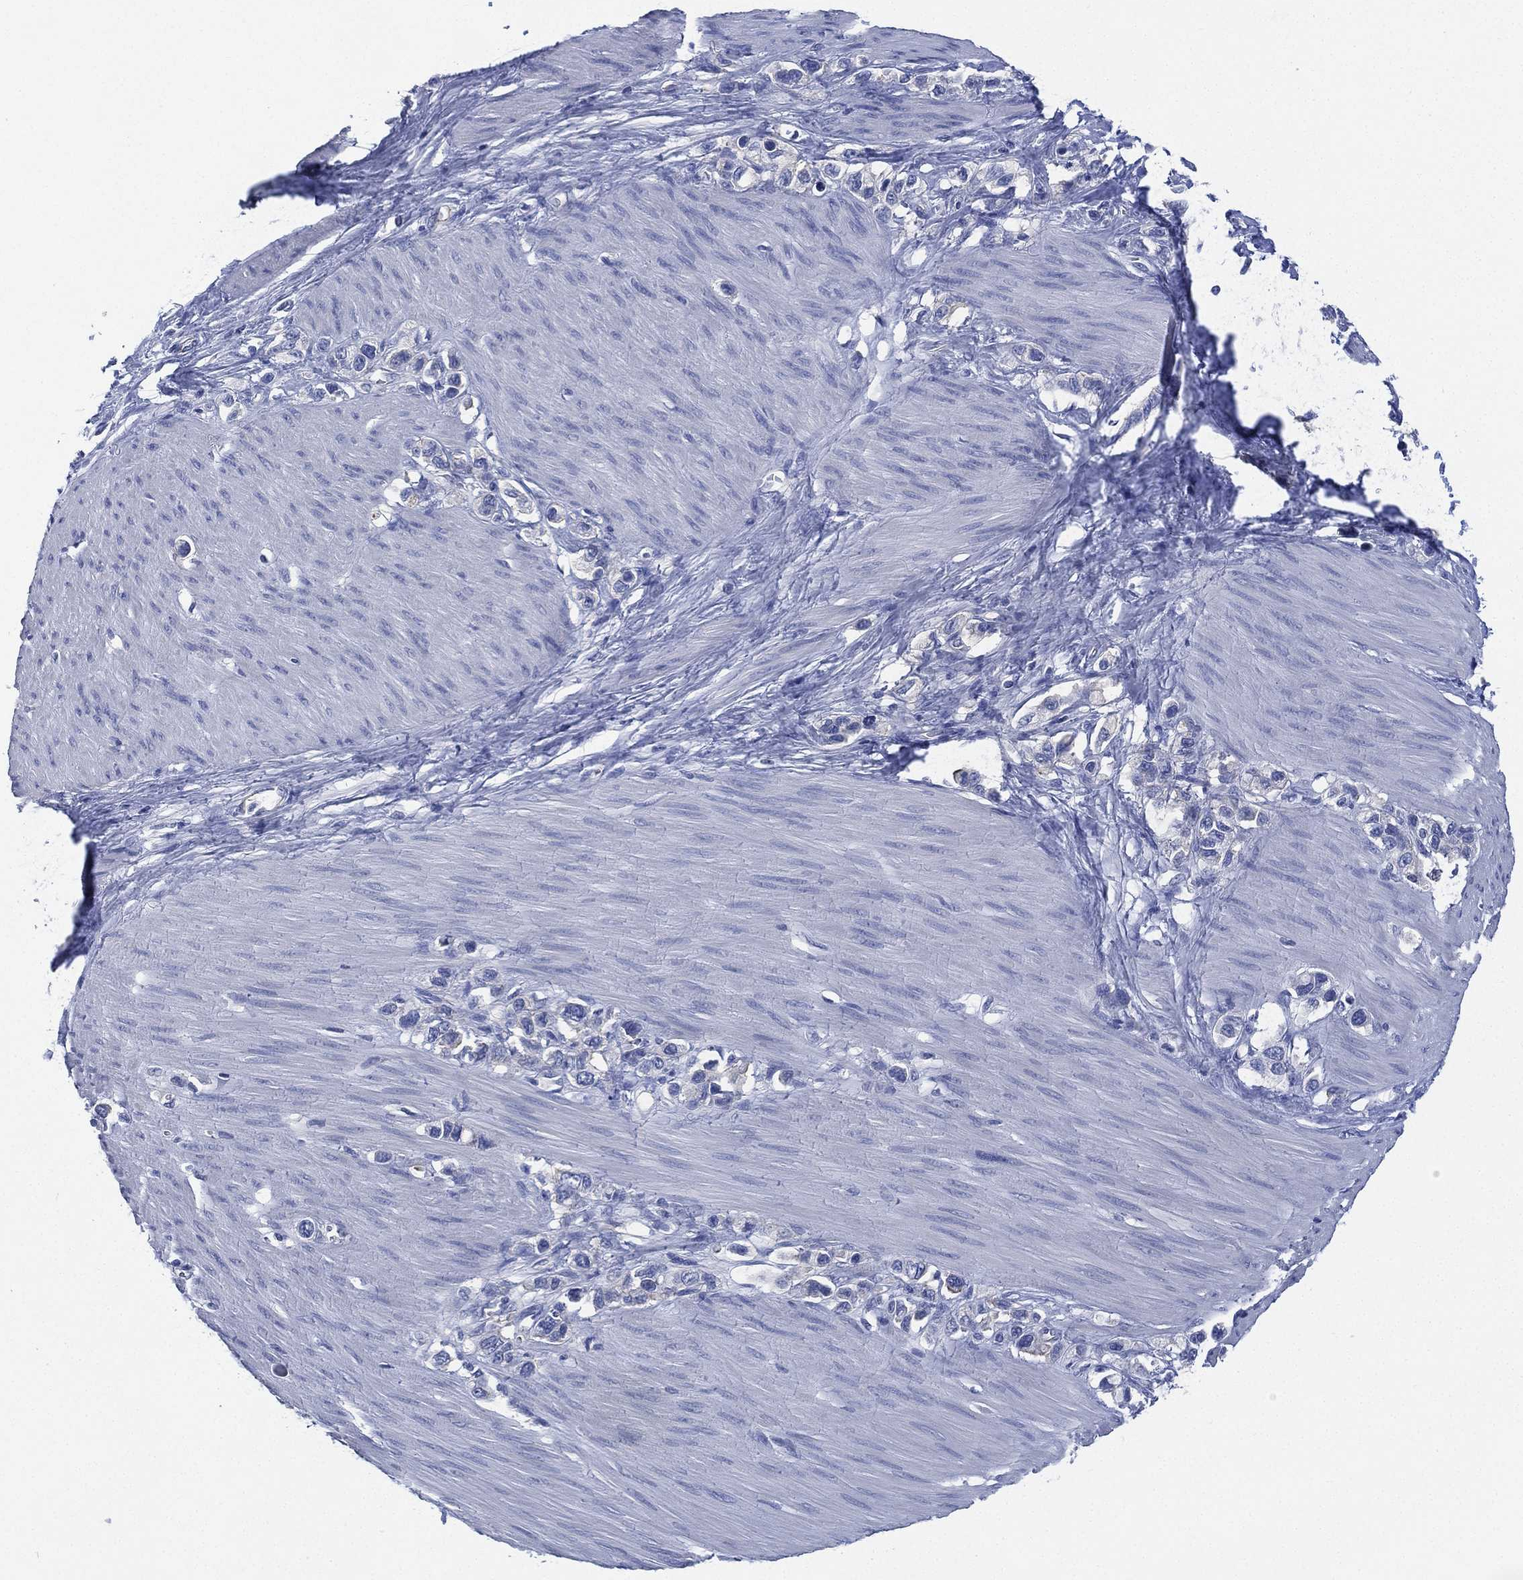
{"staining": {"intensity": "negative", "quantity": "none", "location": "none"}, "tissue": "stomach cancer", "cell_type": "Tumor cells", "image_type": "cancer", "snomed": [{"axis": "morphology", "description": "Normal tissue, NOS"}, {"axis": "morphology", "description": "Adenocarcinoma, NOS"}, {"axis": "morphology", "description": "Adenocarcinoma, High grade"}, {"axis": "topography", "description": "Stomach, upper"}, {"axis": "topography", "description": "Stomach"}], "caption": "Immunohistochemical staining of stomach cancer reveals no significant positivity in tumor cells. Brightfield microscopy of IHC stained with DAB (3,3'-diaminobenzidine) (brown) and hematoxylin (blue), captured at high magnification.", "gene": "CCDC70", "patient": {"sex": "female", "age": 65}}